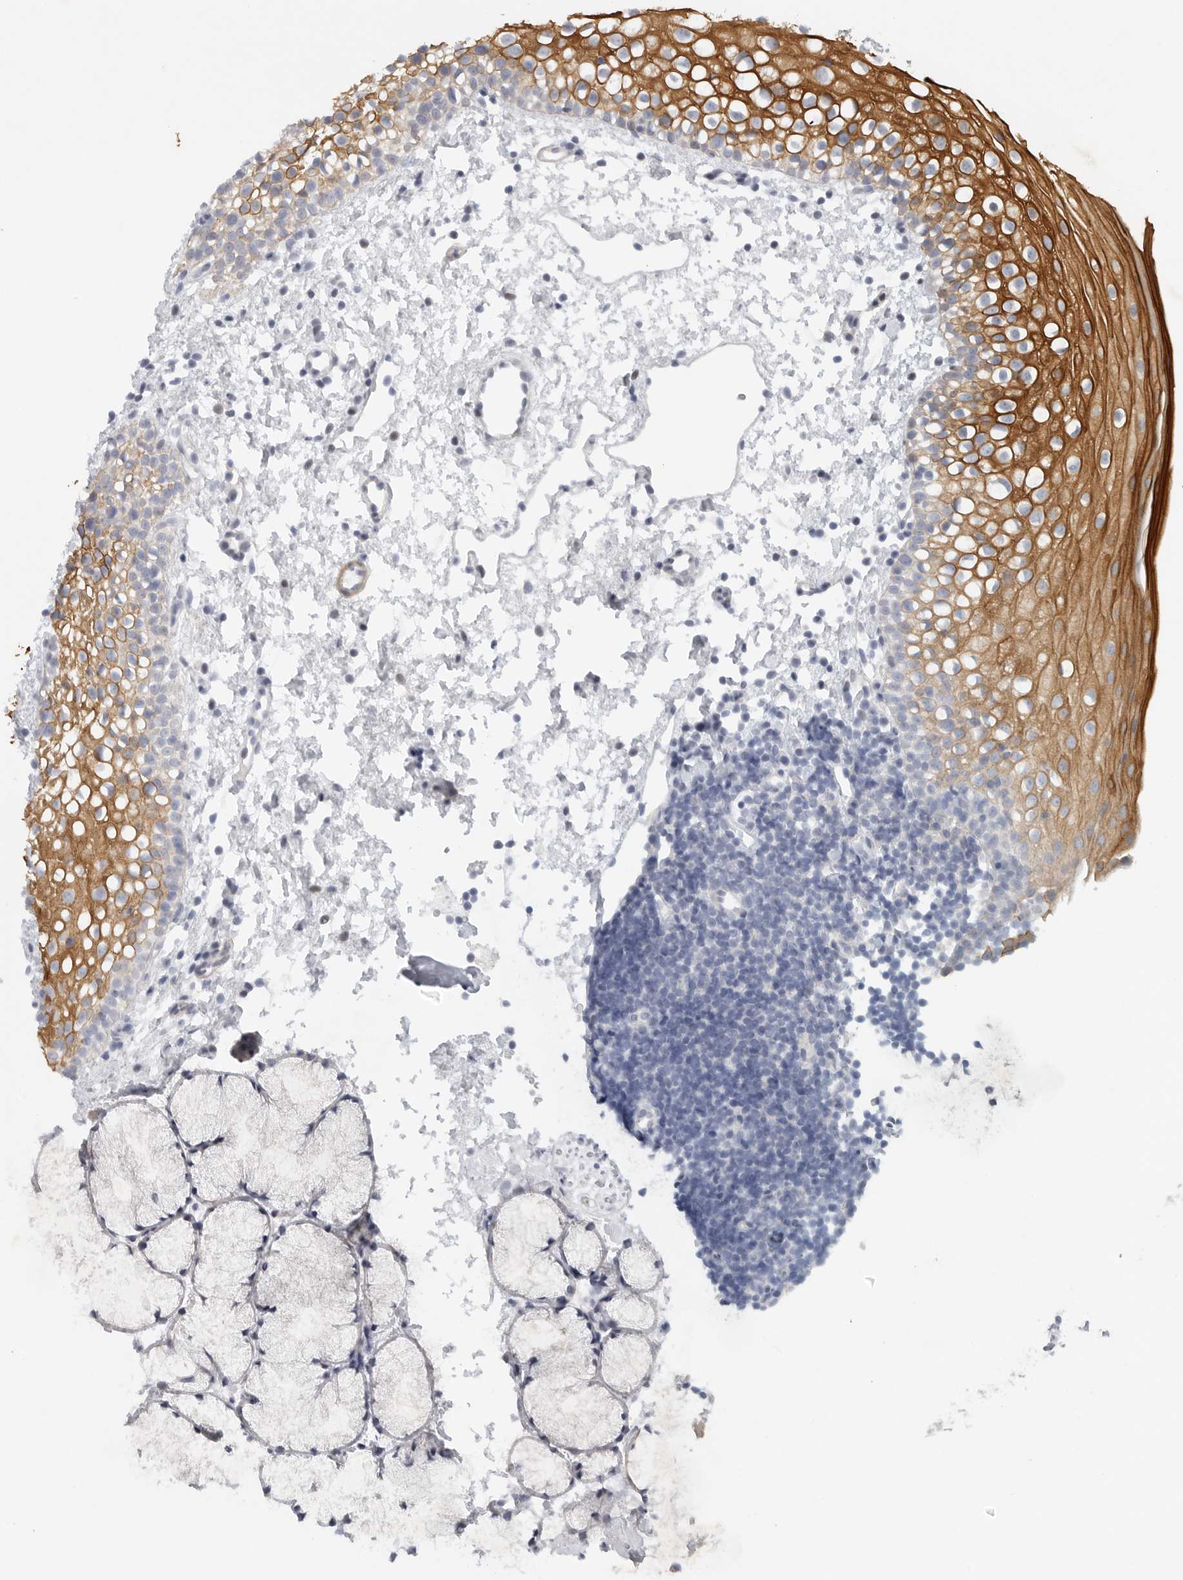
{"staining": {"intensity": "moderate", "quantity": "25%-75%", "location": "cytoplasmic/membranous"}, "tissue": "oral mucosa", "cell_type": "Squamous epithelial cells", "image_type": "normal", "snomed": [{"axis": "morphology", "description": "Normal tissue, NOS"}, {"axis": "topography", "description": "Oral tissue"}], "caption": "Immunohistochemistry photomicrograph of normal oral mucosa stained for a protein (brown), which exhibits medium levels of moderate cytoplasmic/membranous expression in about 25%-75% of squamous epithelial cells.", "gene": "TNR", "patient": {"sex": "male", "age": 28}}